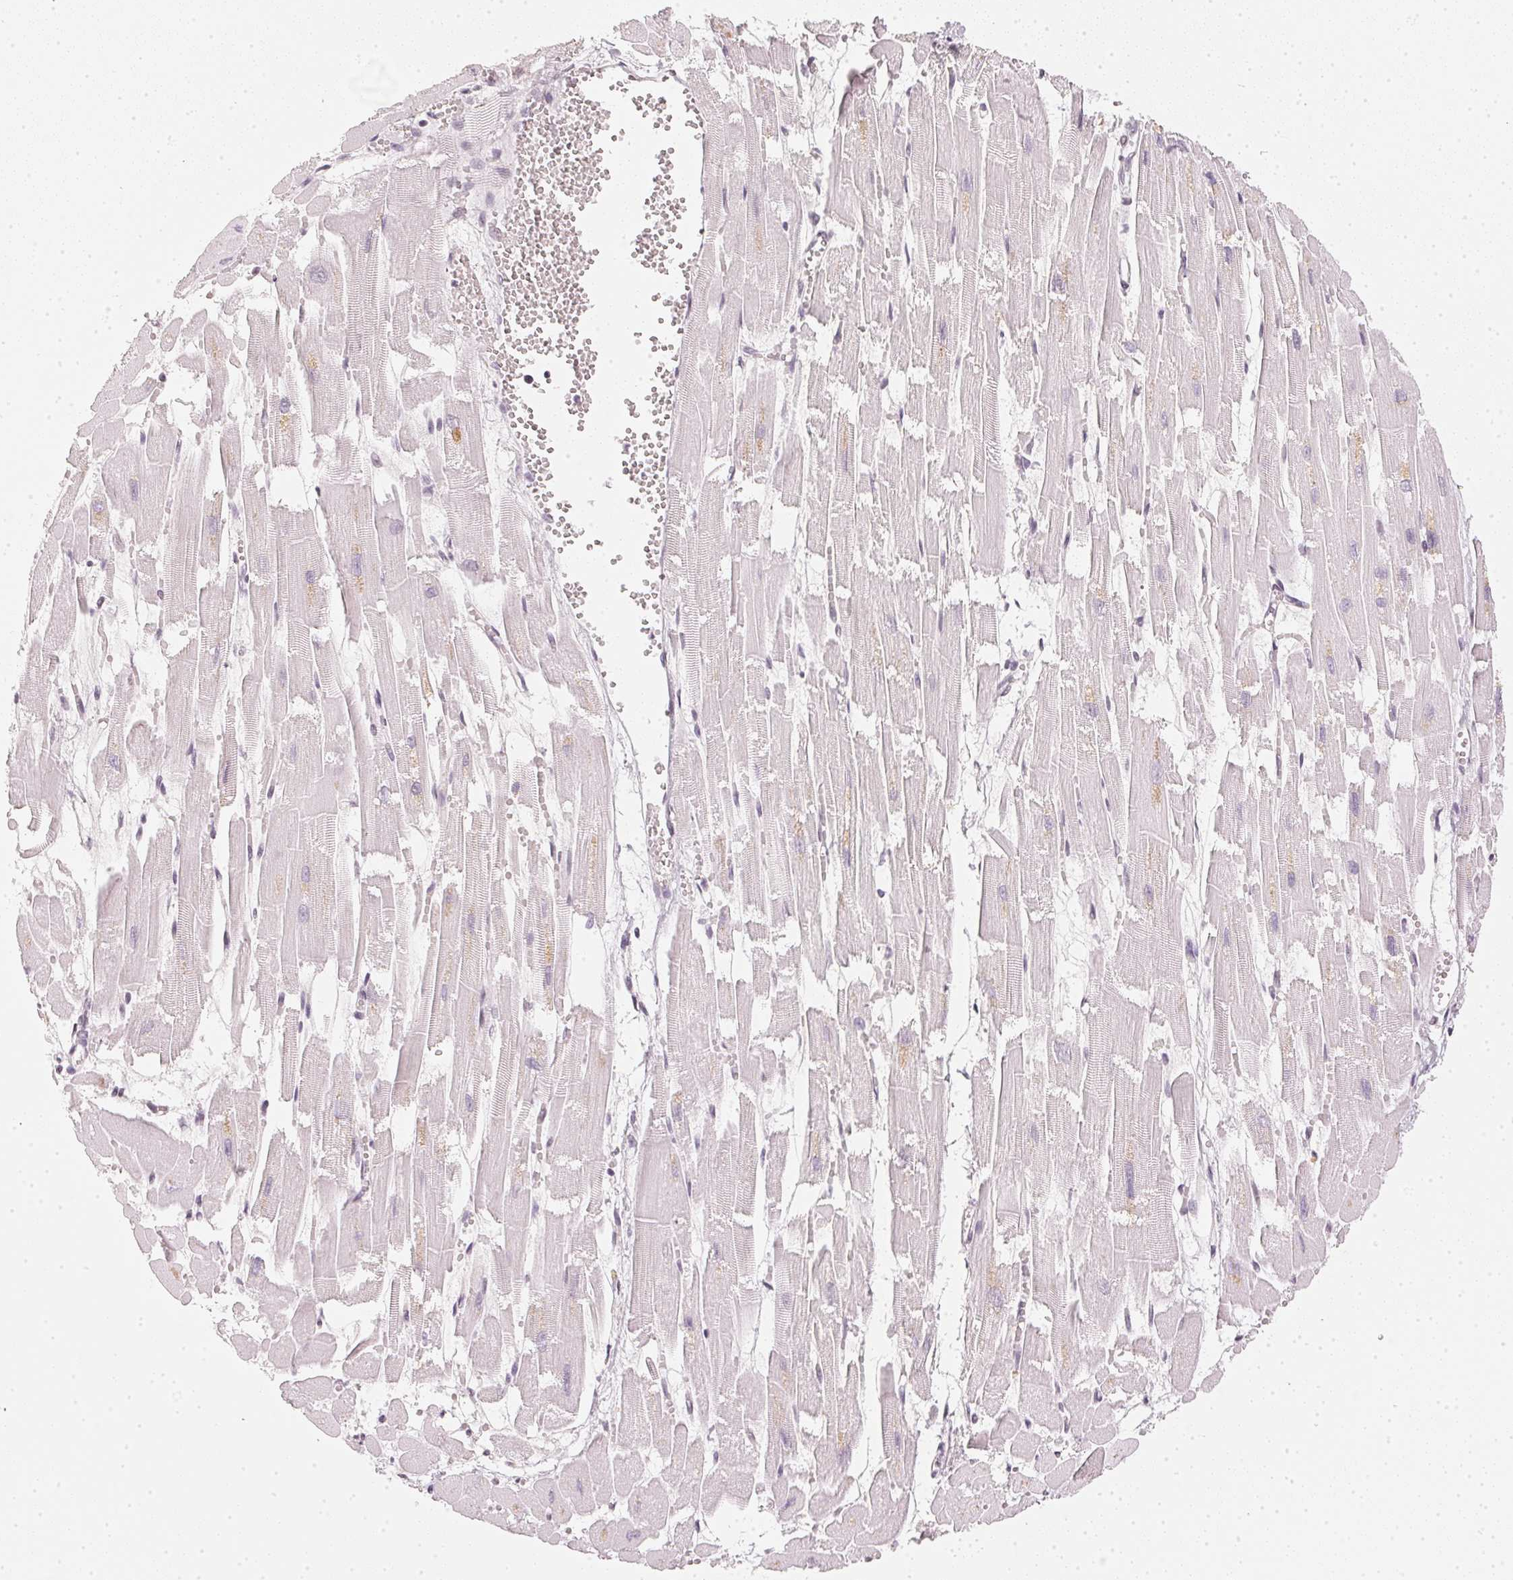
{"staining": {"intensity": "negative", "quantity": "none", "location": "none"}, "tissue": "heart muscle", "cell_type": "Cardiomyocytes", "image_type": "normal", "snomed": [{"axis": "morphology", "description": "Normal tissue, NOS"}, {"axis": "topography", "description": "Heart"}], "caption": "High power microscopy micrograph of an immunohistochemistry (IHC) micrograph of normal heart muscle, revealing no significant expression in cardiomyocytes. (DAB immunohistochemistry (IHC) with hematoxylin counter stain).", "gene": "DNAJC6", "patient": {"sex": "female", "age": 52}}